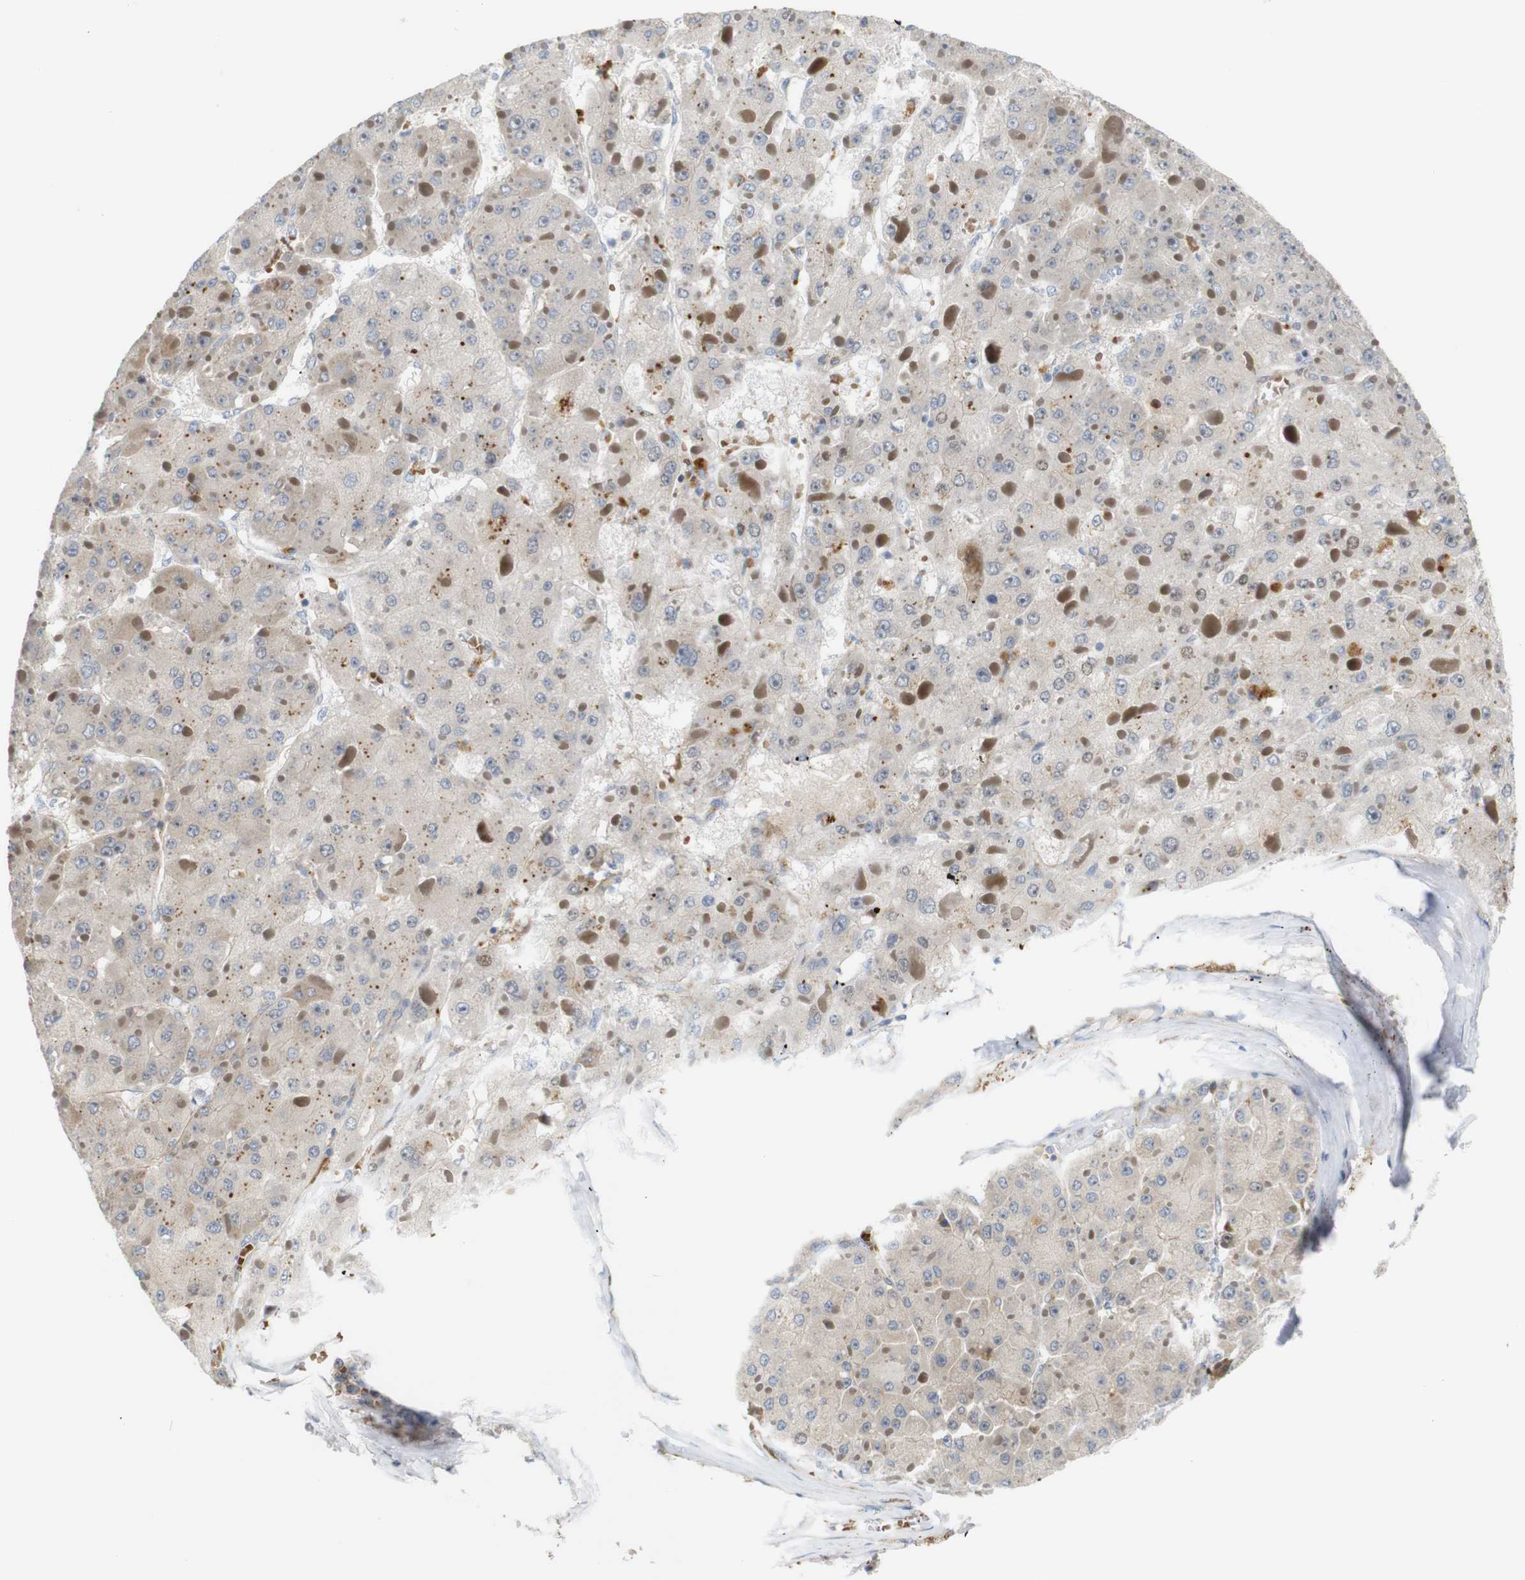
{"staining": {"intensity": "weak", "quantity": ">75%", "location": "cytoplasmic/membranous"}, "tissue": "liver cancer", "cell_type": "Tumor cells", "image_type": "cancer", "snomed": [{"axis": "morphology", "description": "Carcinoma, Hepatocellular, NOS"}, {"axis": "topography", "description": "Liver"}], "caption": "There is low levels of weak cytoplasmic/membranous expression in tumor cells of liver cancer, as demonstrated by immunohistochemical staining (brown color).", "gene": "RPTOR", "patient": {"sex": "female", "age": 73}}